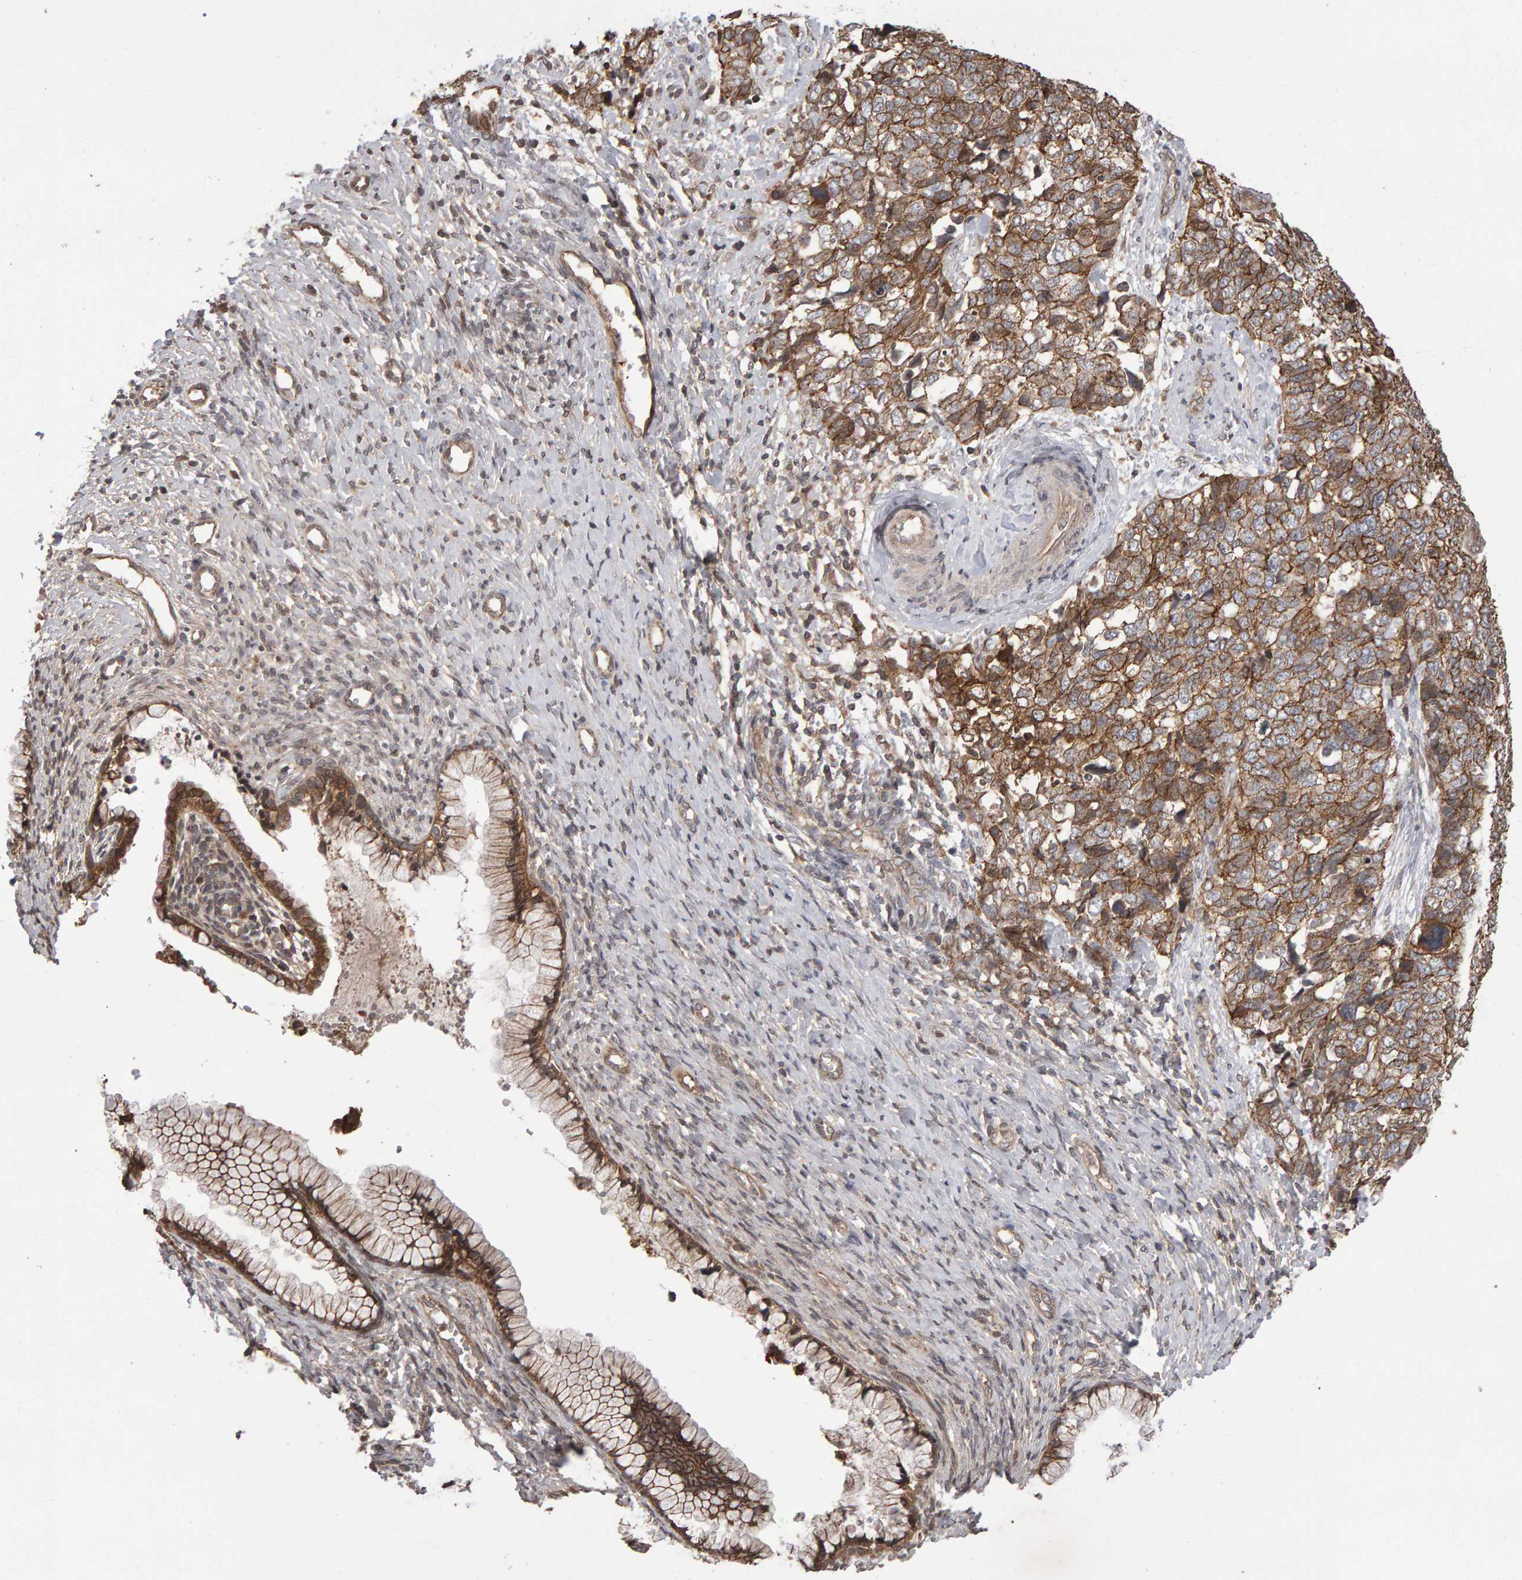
{"staining": {"intensity": "moderate", "quantity": ">75%", "location": "cytoplasmic/membranous"}, "tissue": "cervical cancer", "cell_type": "Tumor cells", "image_type": "cancer", "snomed": [{"axis": "morphology", "description": "Squamous cell carcinoma, NOS"}, {"axis": "topography", "description": "Cervix"}], "caption": "A medium amount of moderate cytoplasmic/membranous positivity is present in about >75% of tumor cells in cervical squamous cell carcinoma tissue.", "gene": "SCRIB", "patient": {"sex": "female", "age": 63}}